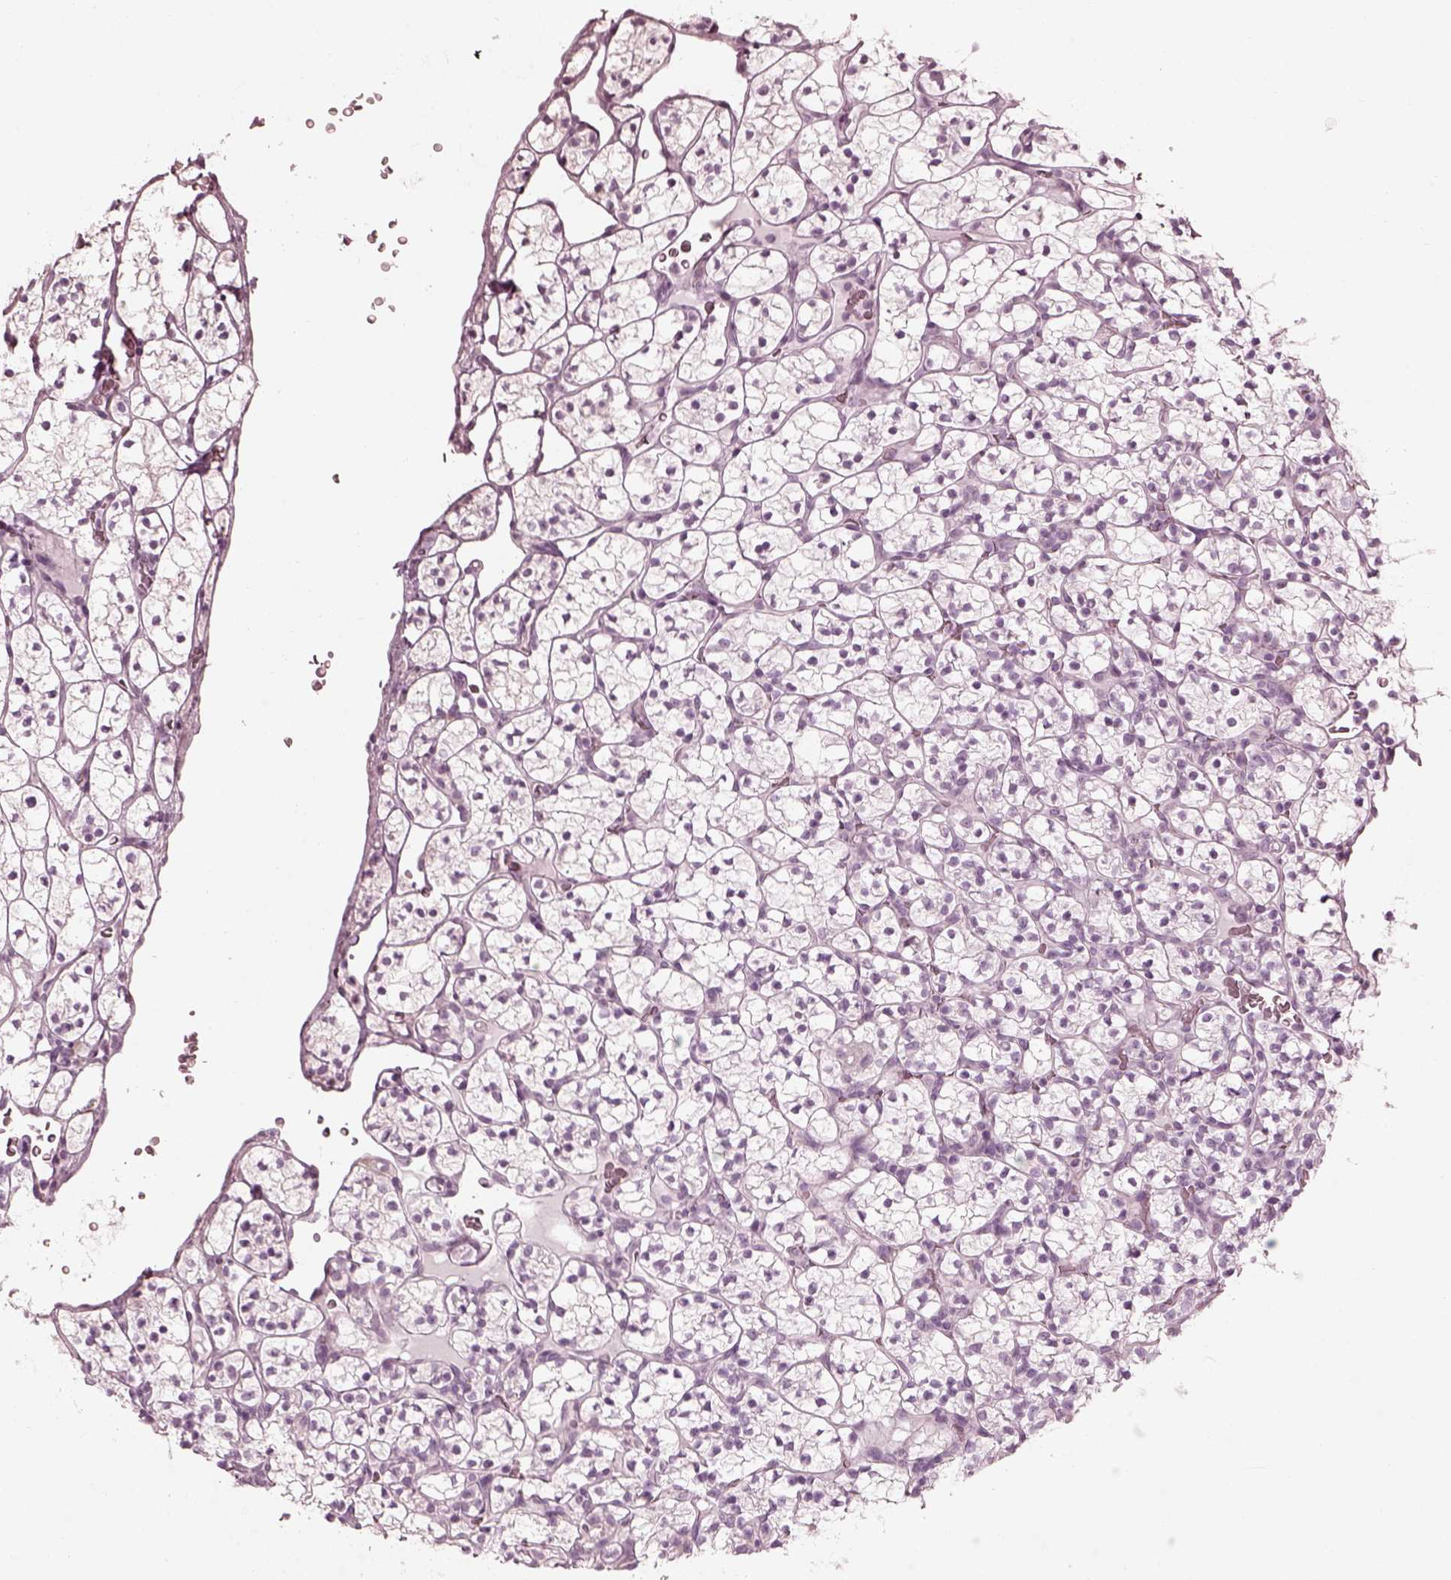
{"staining": {"intensity": "negative", "quantity": "none", "location": "none"}, "tissue": "renal cancer", "cell_type": "Tumor cells", "image_type": "cancer", "snomed": [{"axis": "morphology", "description": "Adenocarcinoma, NOS"}, {"axis": "topography", "description": "Kidney"}], "caption": "There is no significant positivity in tumor cells of adenocarcinoma (renal). (DAB (3,3'-diaminobenzidine) IHC visualized using brightfield microscopy, high magnification).", "gene": "SAXO2", "patient": {"sex": "female", "age": 89}}